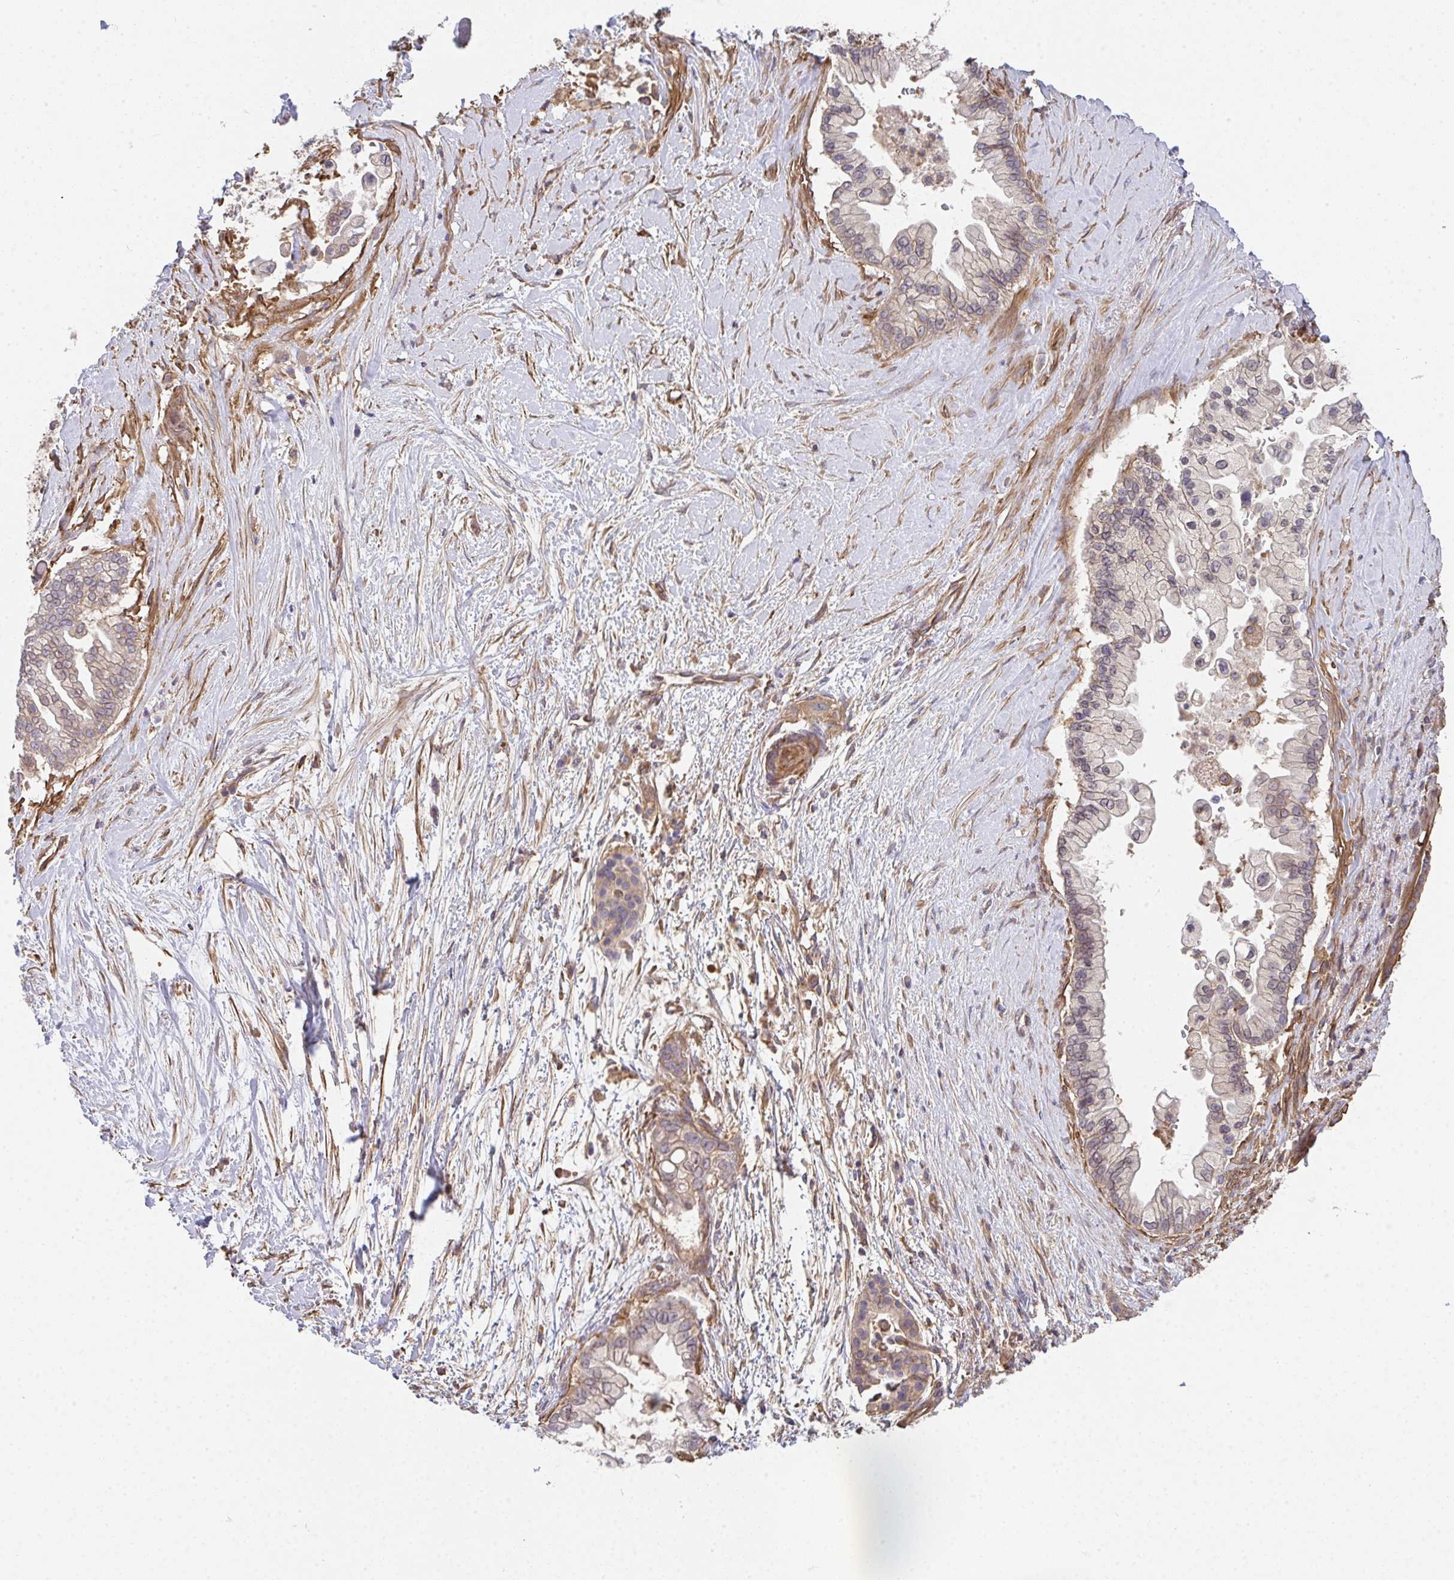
{"staining": {"intensity": "weak", "quantity": "<25%", "location": "cytoplasmic/membranous"}, "tissue": "pancreatic cancer", "cell_type": "Tumor cells", "image_type": "cancer", "snomed": [{"axis": "morphology", "description": "Adenocarcinoma, NOS"}, {"axis": "topography", "description": "Pancreas"}], "caption": "Tumor cells are negative for protein expression in human adenocarcinoma (pancreatic).", "gene": "TMEM229A", "patient": {"sex": "female", "age": 69}}